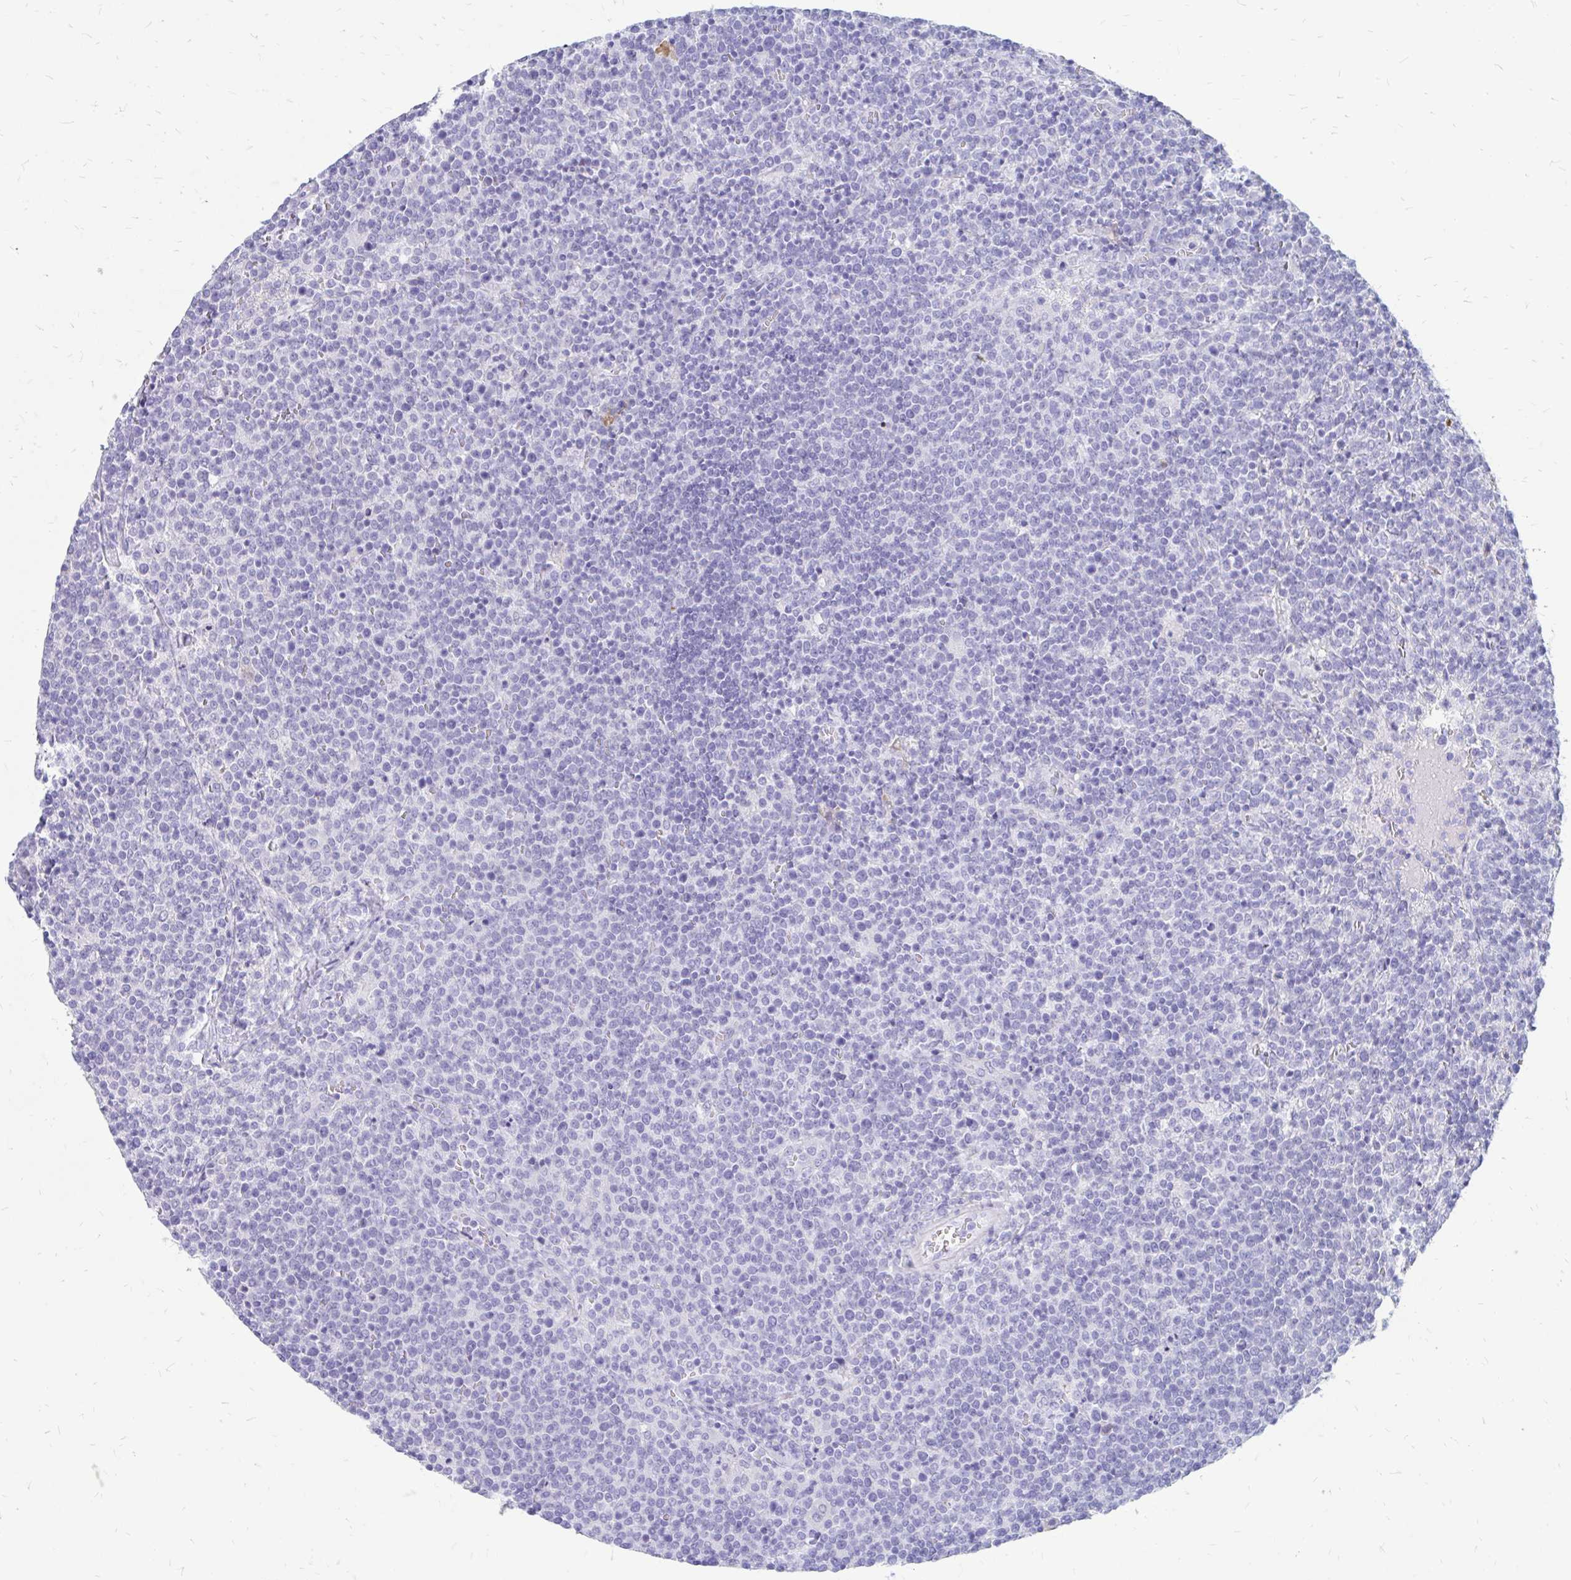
{"staining": {"intensity": "negative", "quantity": "none", "location": "none"}, "tissue": "lymphoma", "cell_type": "Tumor cells", "image_type": "cancer", "snomed": [{"axis": "morphology", "description": "Malignant lymphoma, non-Hodgkin's type, High grade"}, {"axis": "topography", "description": "Lymph node"}], "caption": "This is a photomicrograph of IHC staining of lymphoma, which shows no staining in tumor cells.", "gene": "IGSF5", "patient": {"sex": "male", "age": 61}}